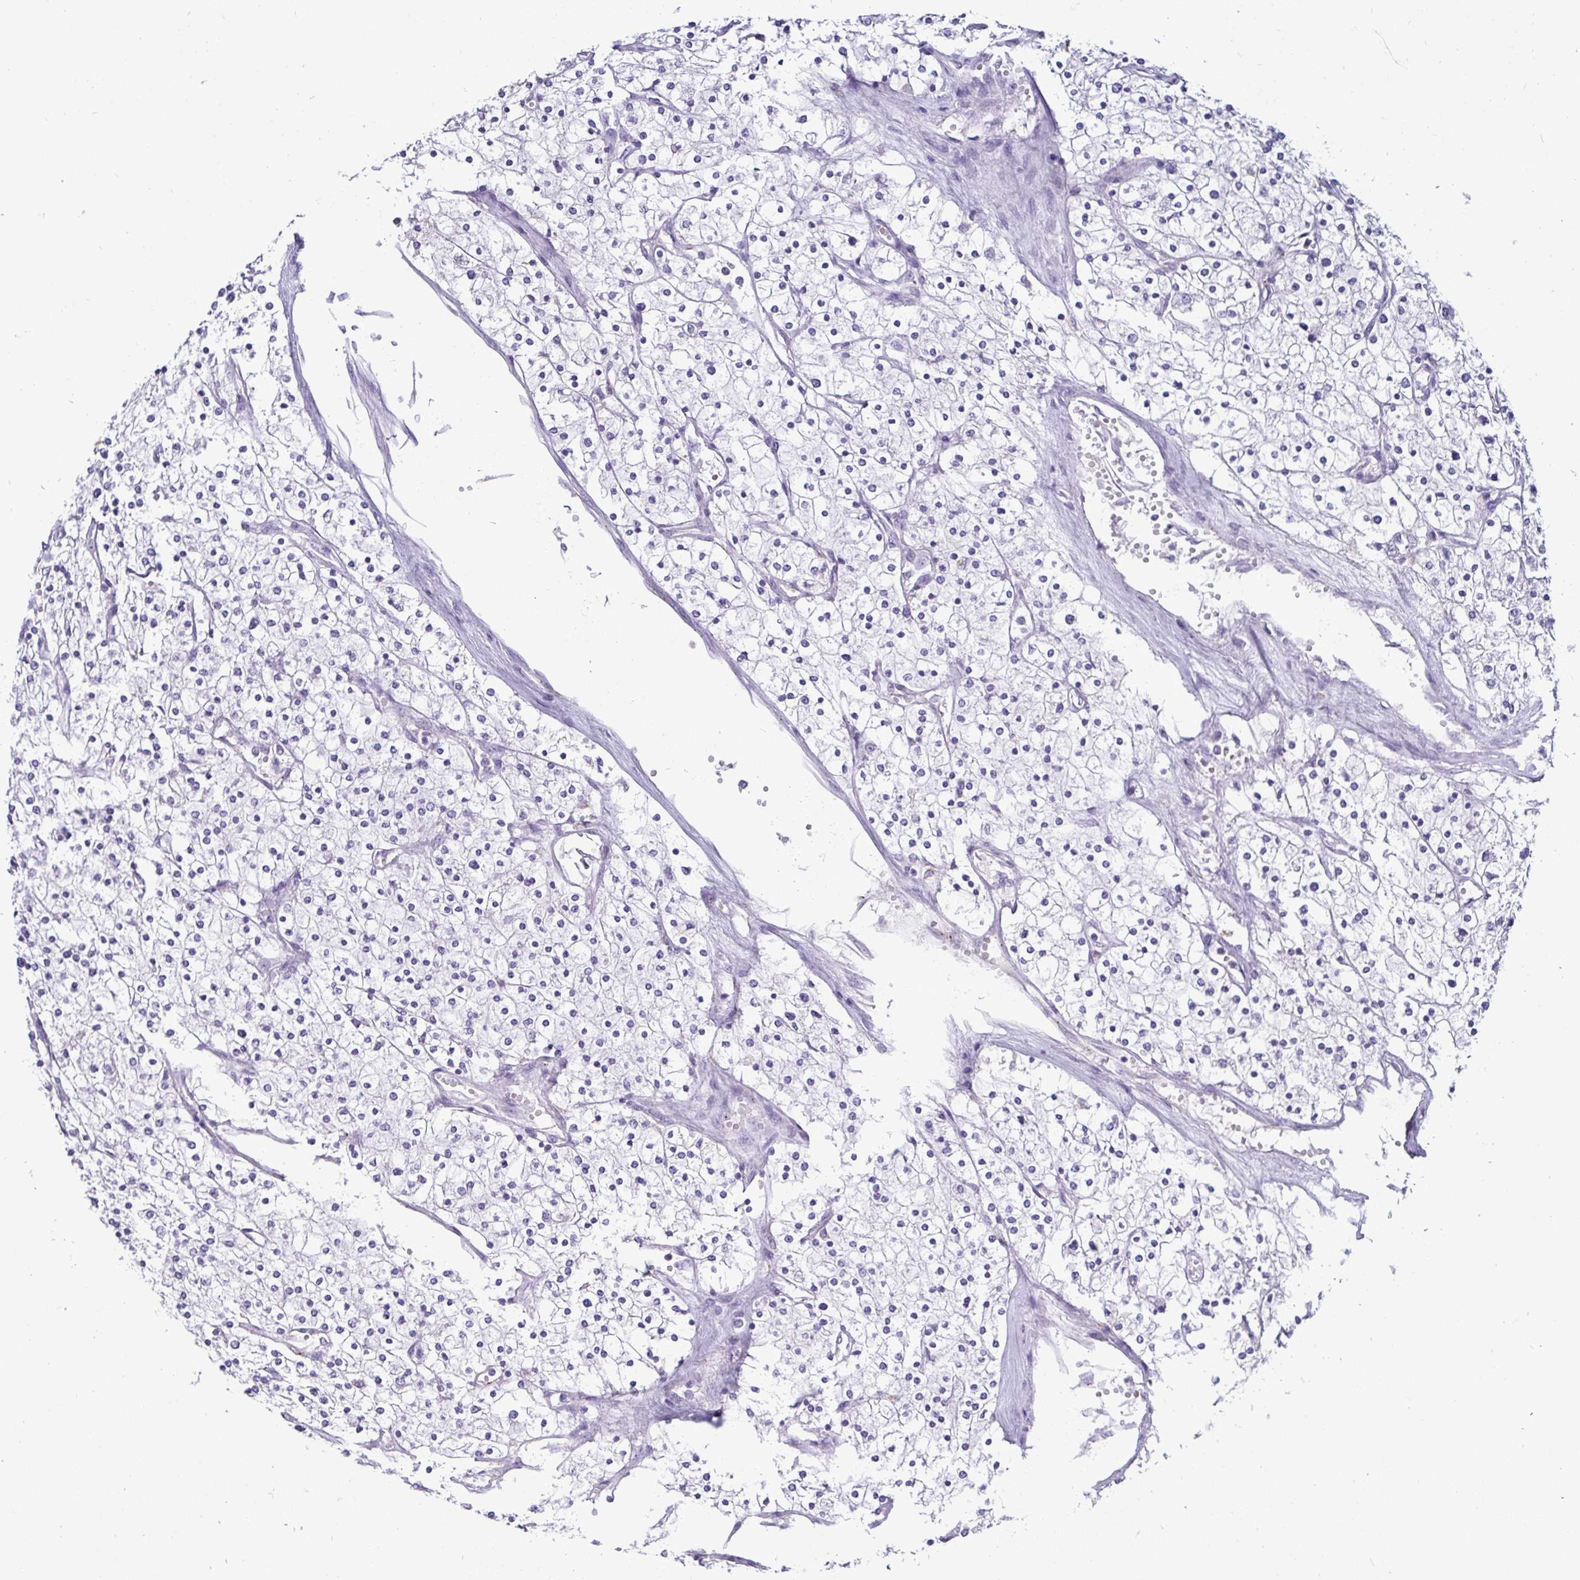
{"staining": {"intensity": "negative", "quantity": "none", "location": "none"}, "tissue": "renal cancer", "cell_type": "Tumor cells", "image_type": "cancer", "snomed": [{"axis": "morphology", "description": "Adenocarcinoma, NOS"}, {"axis": "topography", "description": "Kidney"}], "caption": "A high-resolution photomicrograph shows immunohistochemistry staining of renal adenocarcinoma, which shows no significant positivity in tumor cells.", "gene": "CTSZ", "patient": {"sex": "male", "age": 80}}